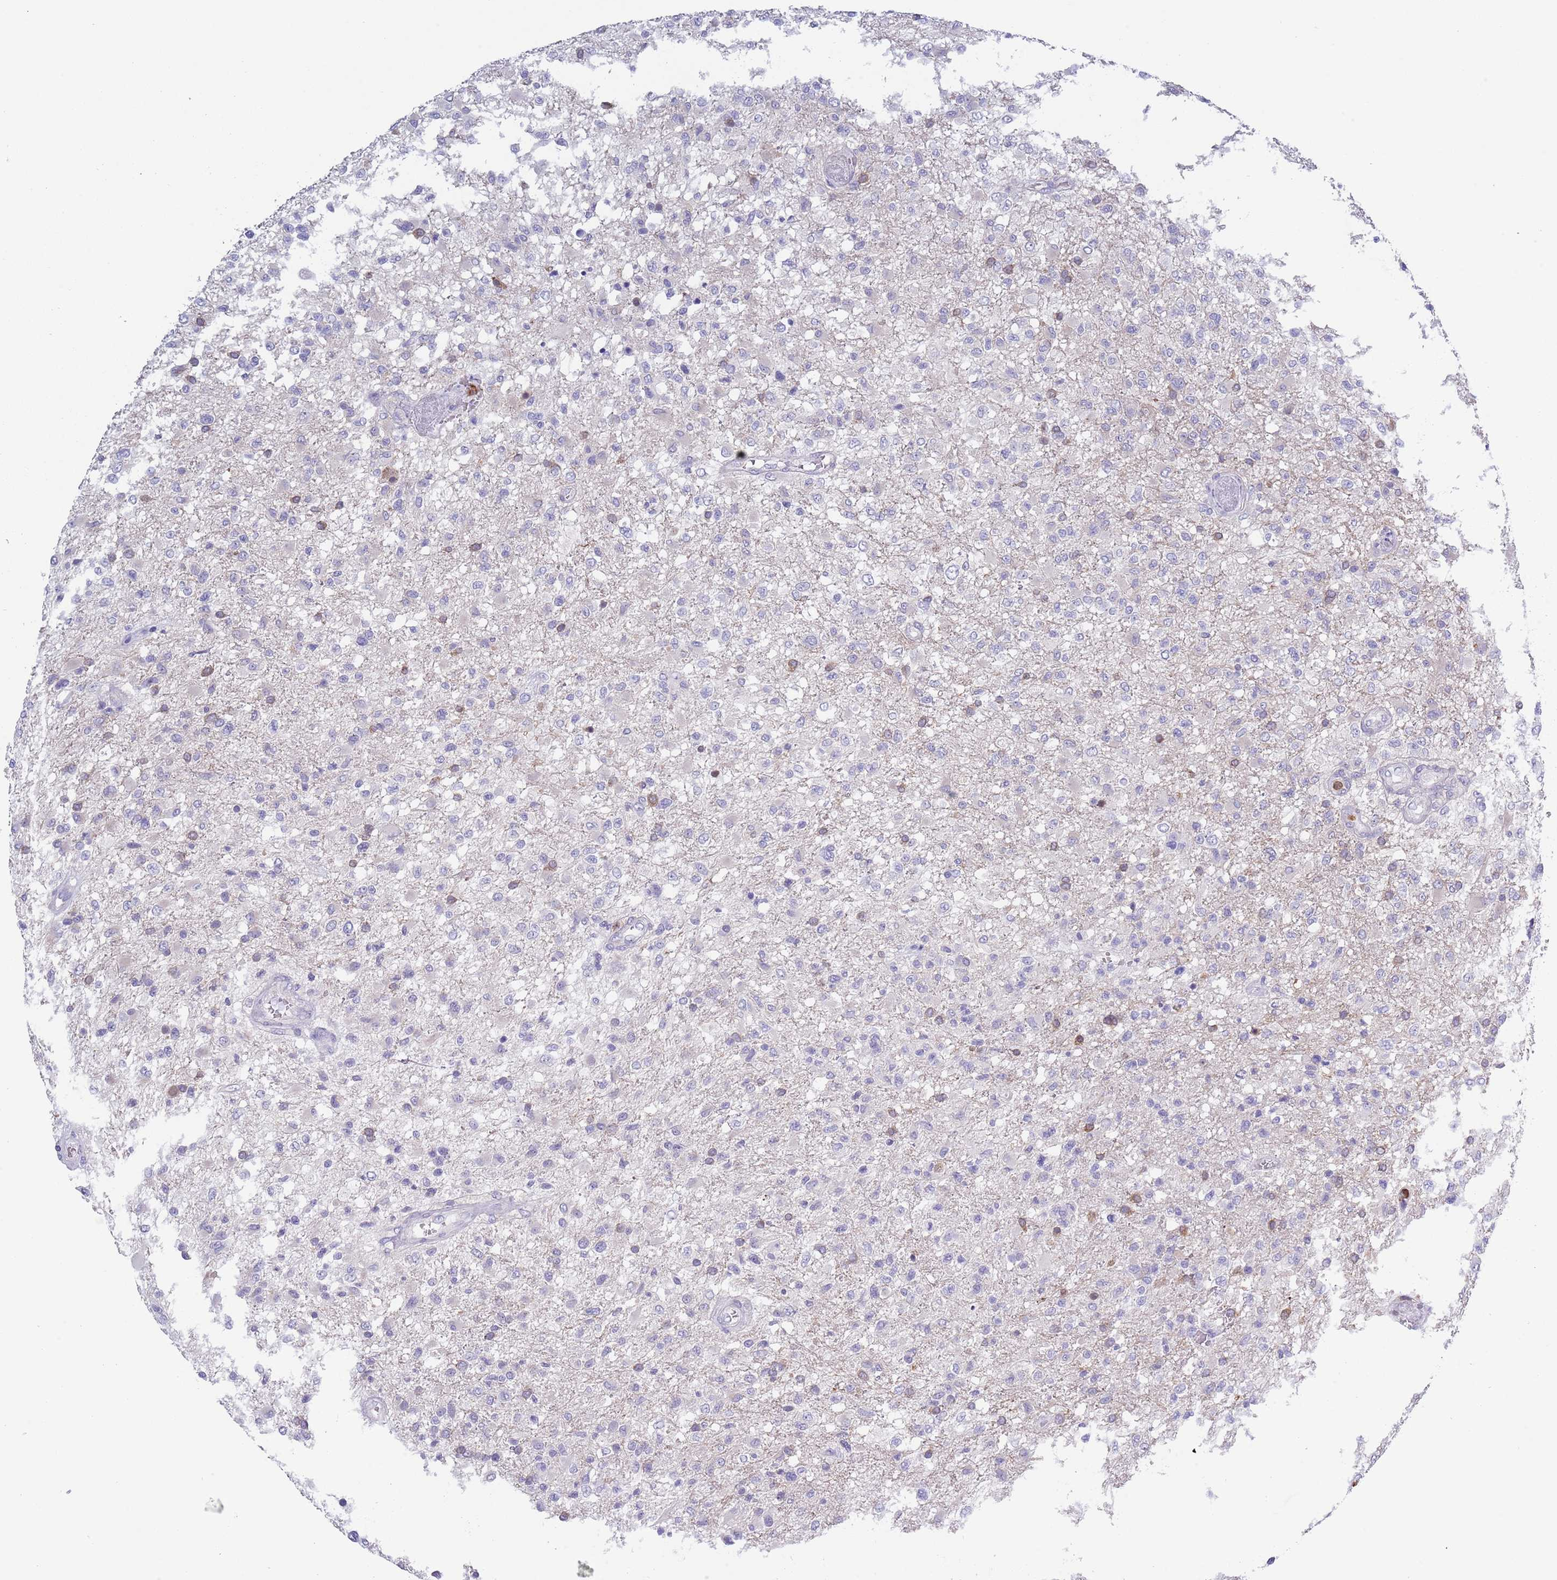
{"staining": {"intensity": "negative", "quantity": "none", "location": "none"}, "tissue": "glioma", "cell_type": "Tumor cells", "image_type": "cancer", "snomed": [{"axis": "morphology", "description": "Glioma, malignant, High grade"}, {"axis": "topography", "description": "Brain"}], "caption": "DAB (3,3'-diaminobenzidine) immunohistochemical staining of human glioma demonstrates no significant positivity in tumor cells.", "gene": "ZFP2", "patient": {"sex": "female", "age": 74}}